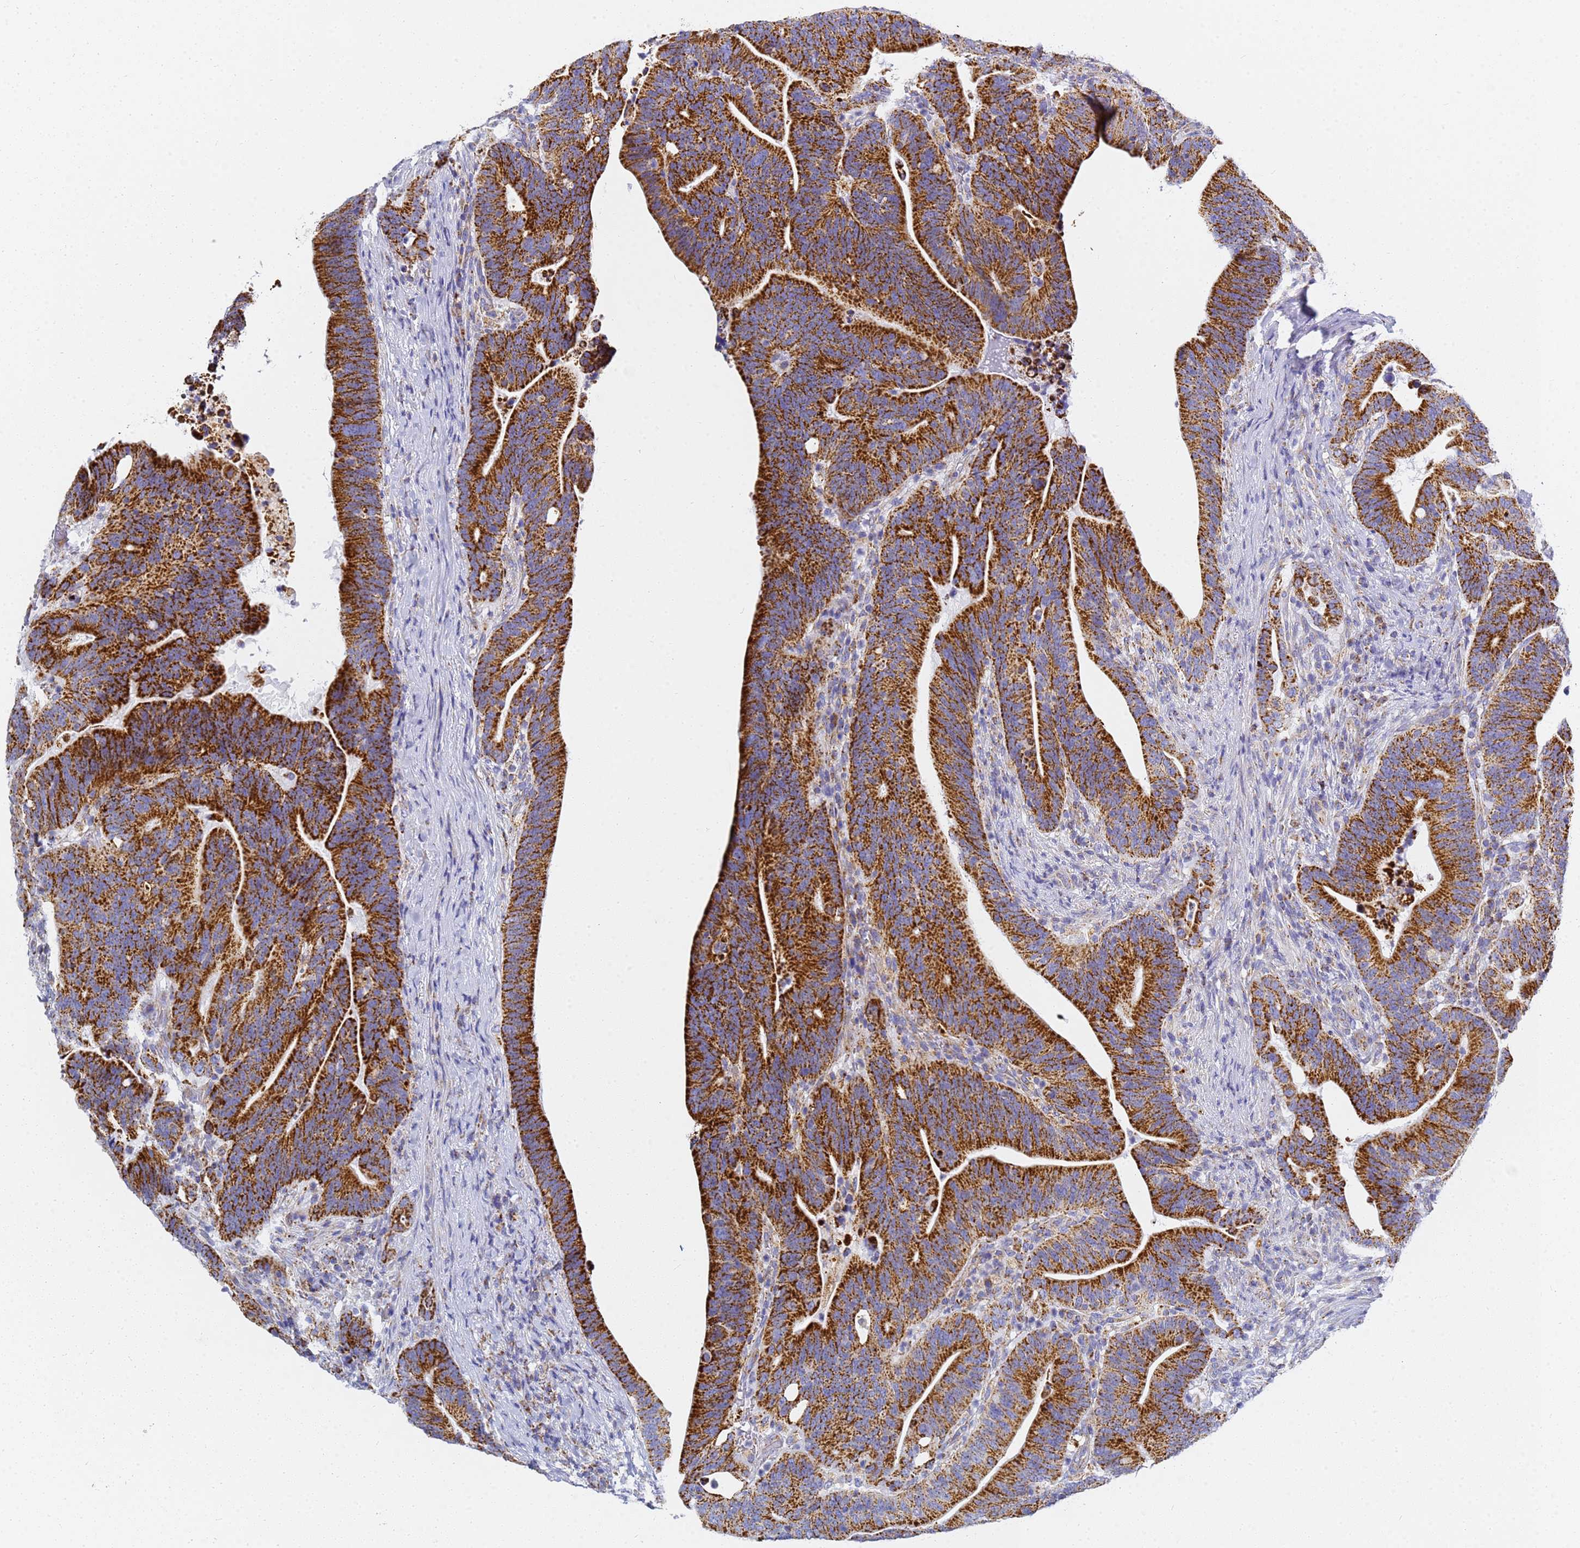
{"staining": {"intensity": "strong", "quantity": ">75%", "location": "cytoplasmic/membranous"}, "tissue": "colorectal cancer", "cell_type": "Tumor cells", "image_type": "cancer", "snomed": [{"axis": "morphology", "description": "Adenocarcinoma, NOS"}, {"axis": "topography", "description": "Colon"}], "caption": "IHC (DAB) staining of human colorectal adenocarcinoma displays strong cytoplasmic/membranous protein positivity in approximately >75% of tumor cells.", "gene": "CNIH4", "patient": {"sex": "female", "age": 66}}